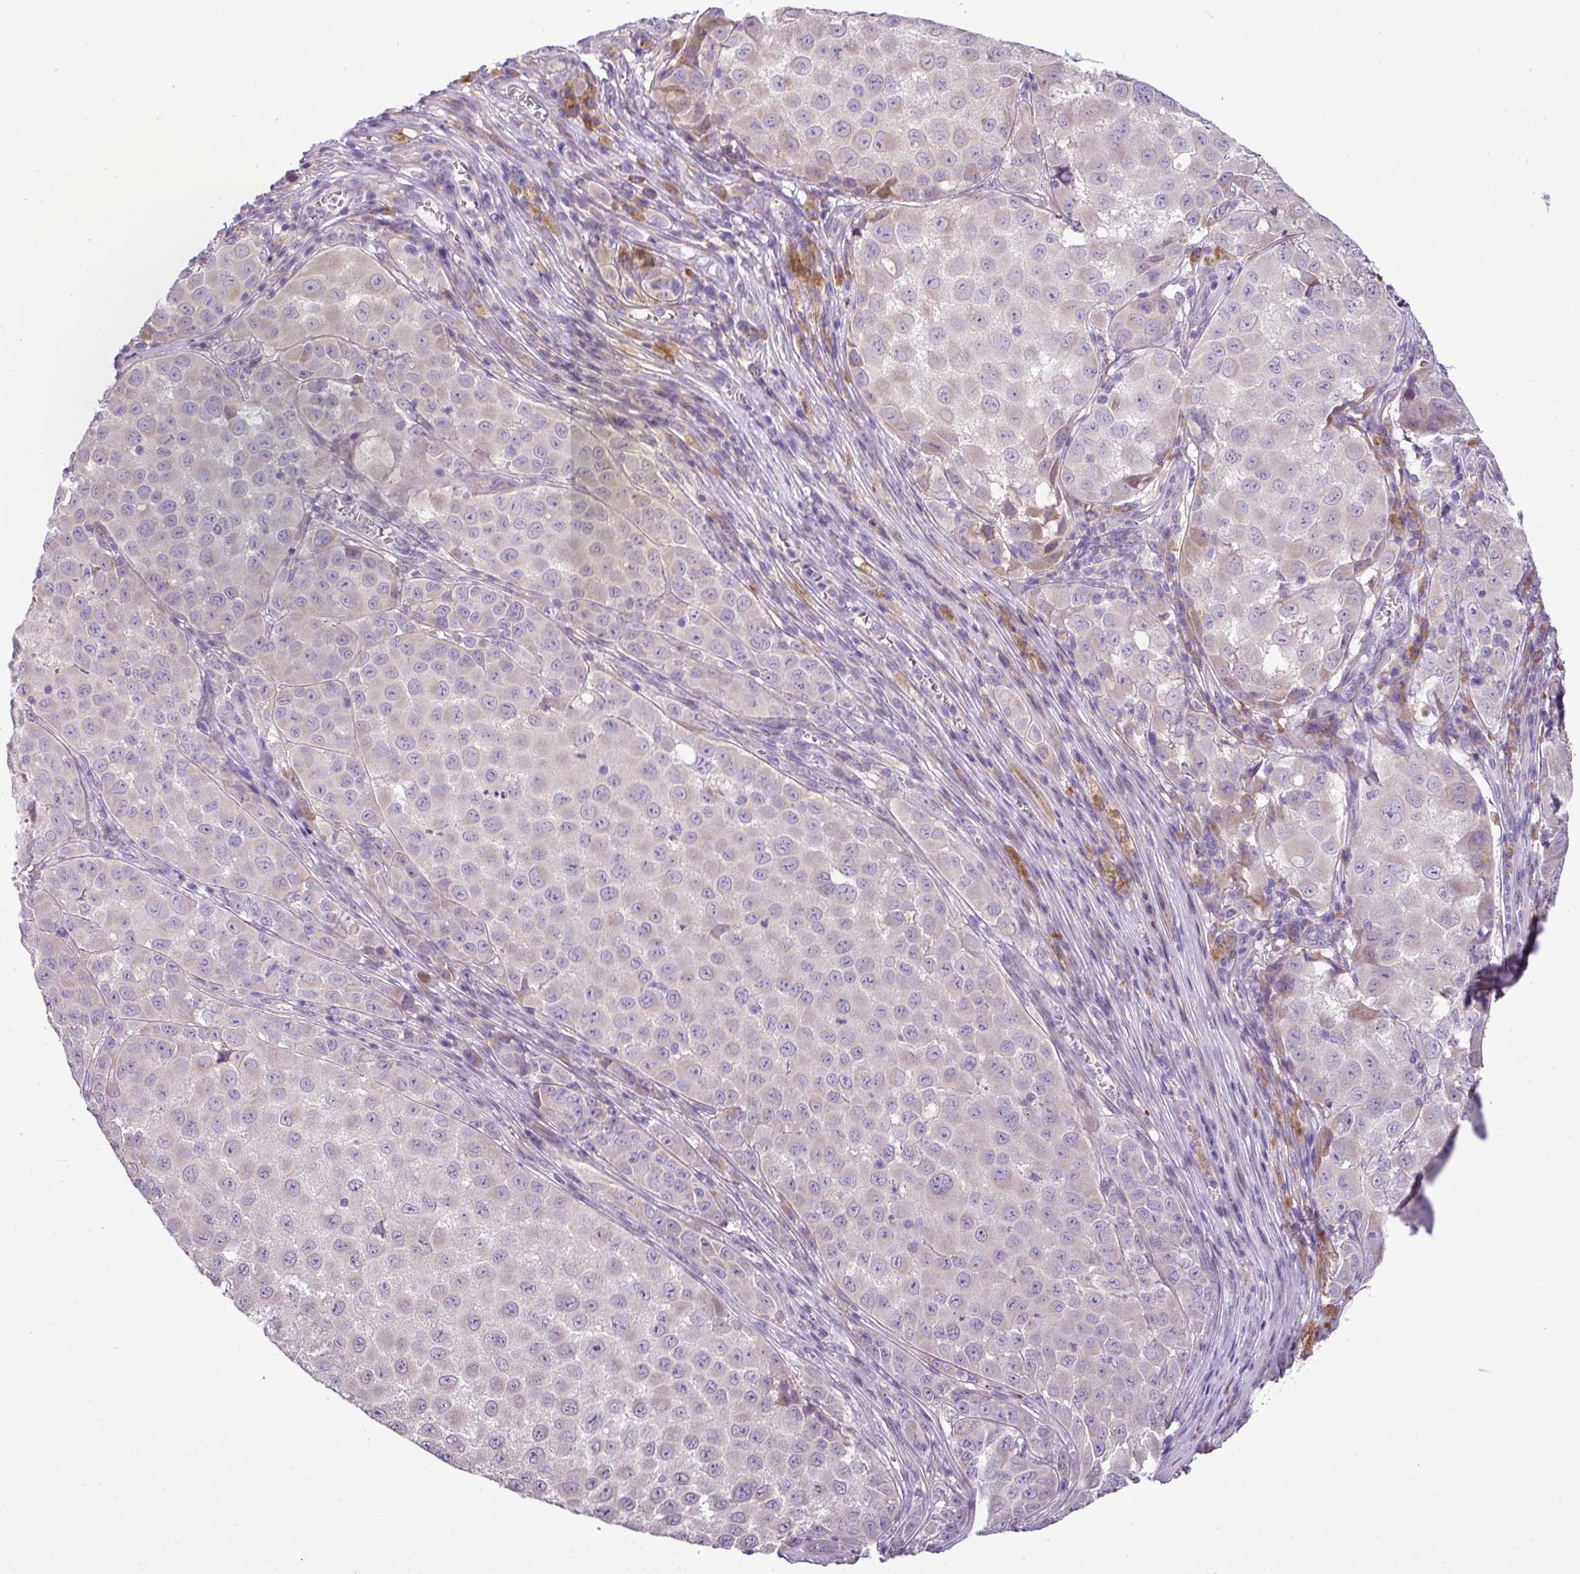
{"staining": {"intensity": "negative", "quantity": "none", "location": "none"}, "tissue": "melanoma", "cell_type": "Tumor cells", "image_type": "cancer", "snomed": [{"axis": "morphology", "description": "Malignant melanoma, NOS"}, {"axis": "topography", "description": "Skin"}], "caption": "An IHC photomicrograph of malignant melanoma is shown. There is no staining in tumor cells of malignant melanoma.", "gene": "MOCS3", "patient": {"sex": "male", "age": 64}}